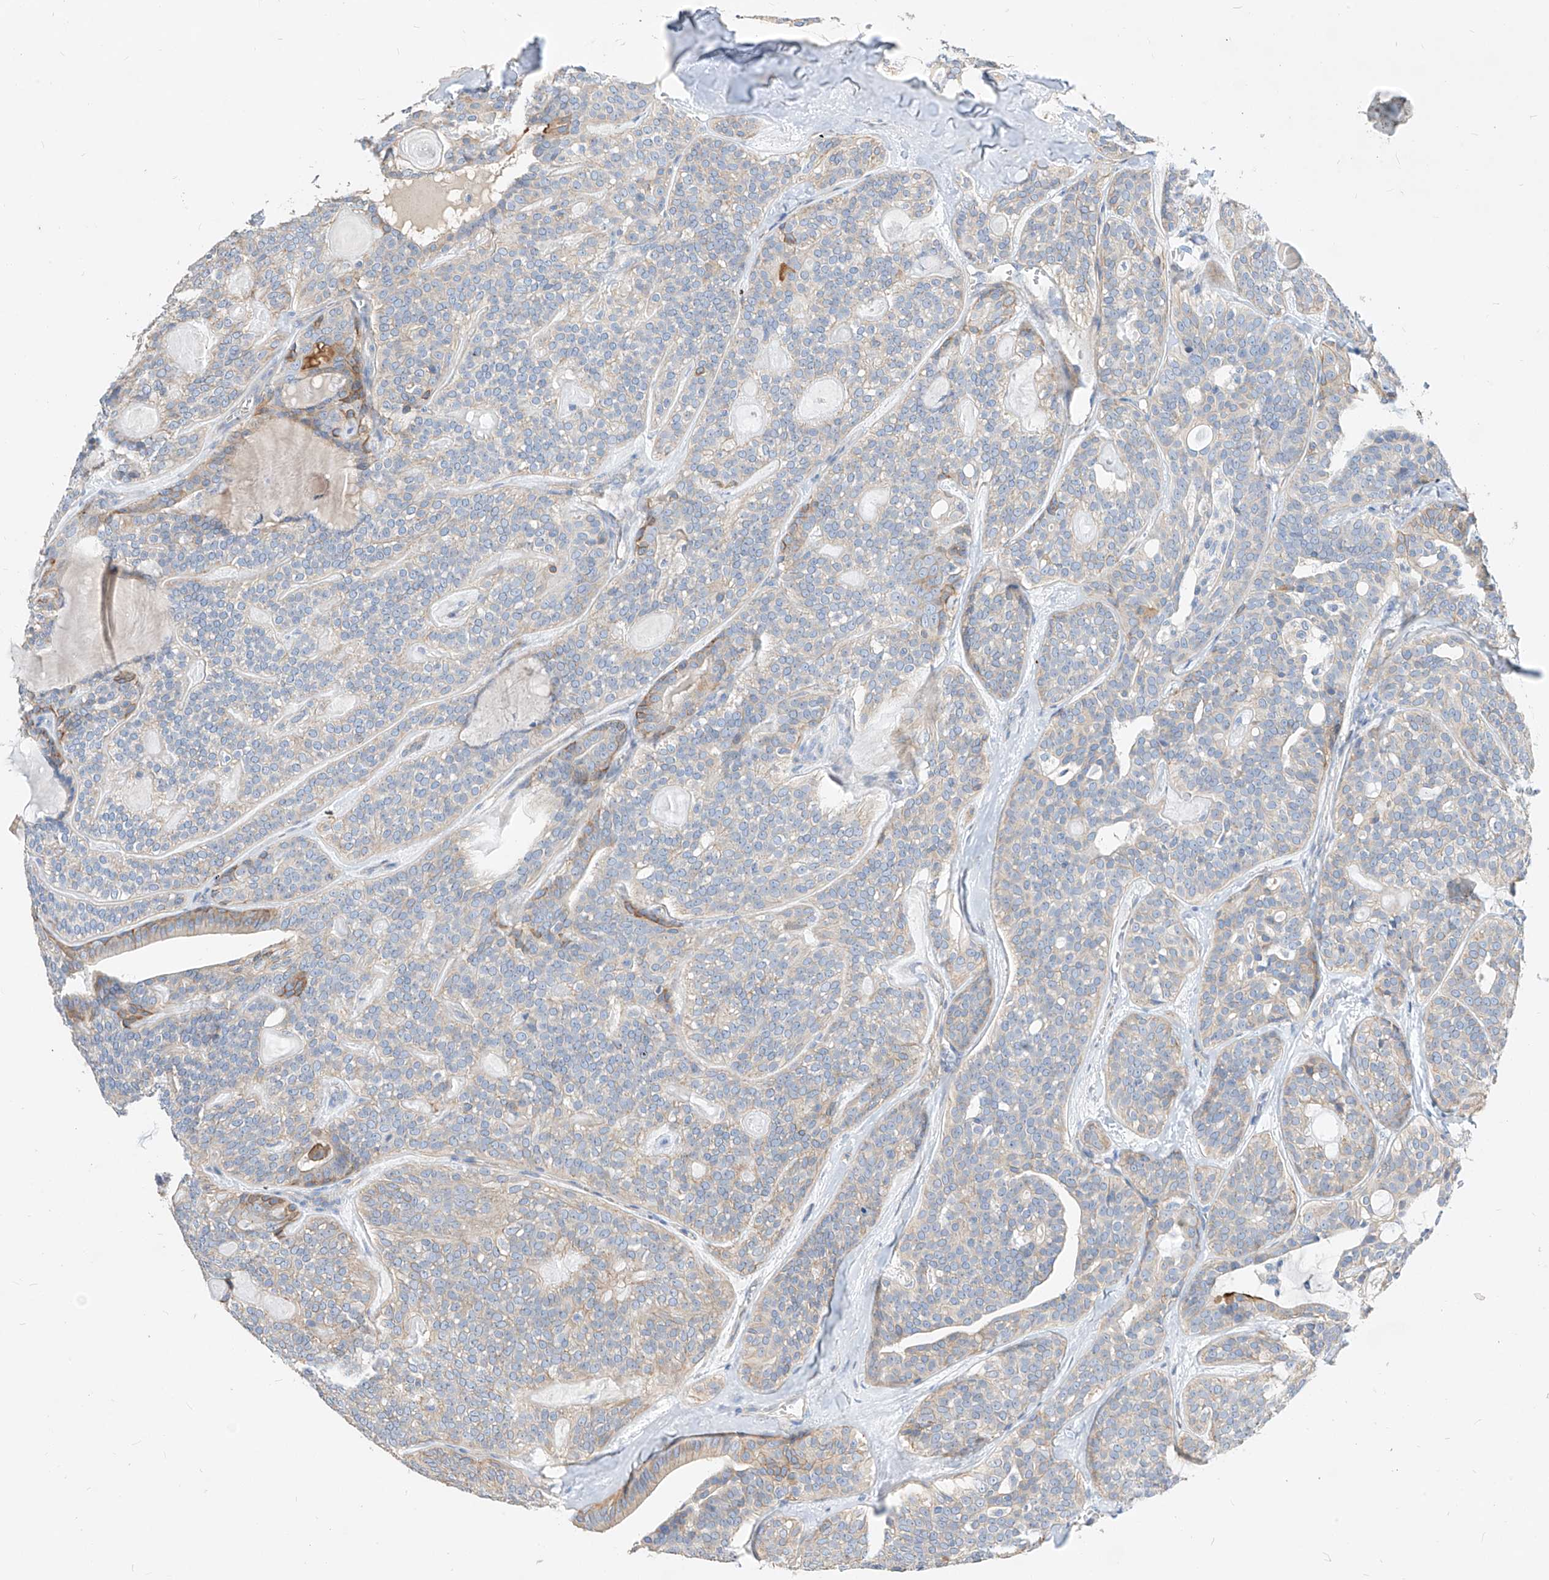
{"staining": {"intensity": "weak", "quantity": "<25%", "location": "cytoplasmic/membranous"}, "tissue": "head and neck cancer", "cell_type": "Tumor cells", "image_type": "cancer", "snomed": [{"axis": "morphology", "description": "Adenocarcinoma, NOS"}, {"axis": "topography", "description": "Head-Neck"}], "caption": "There is no significant expression in tumor cells of adenocarcinoma (head and neck).", "gene": "SCGB2A1", "patient": {"sex": "male", "age": 66}}